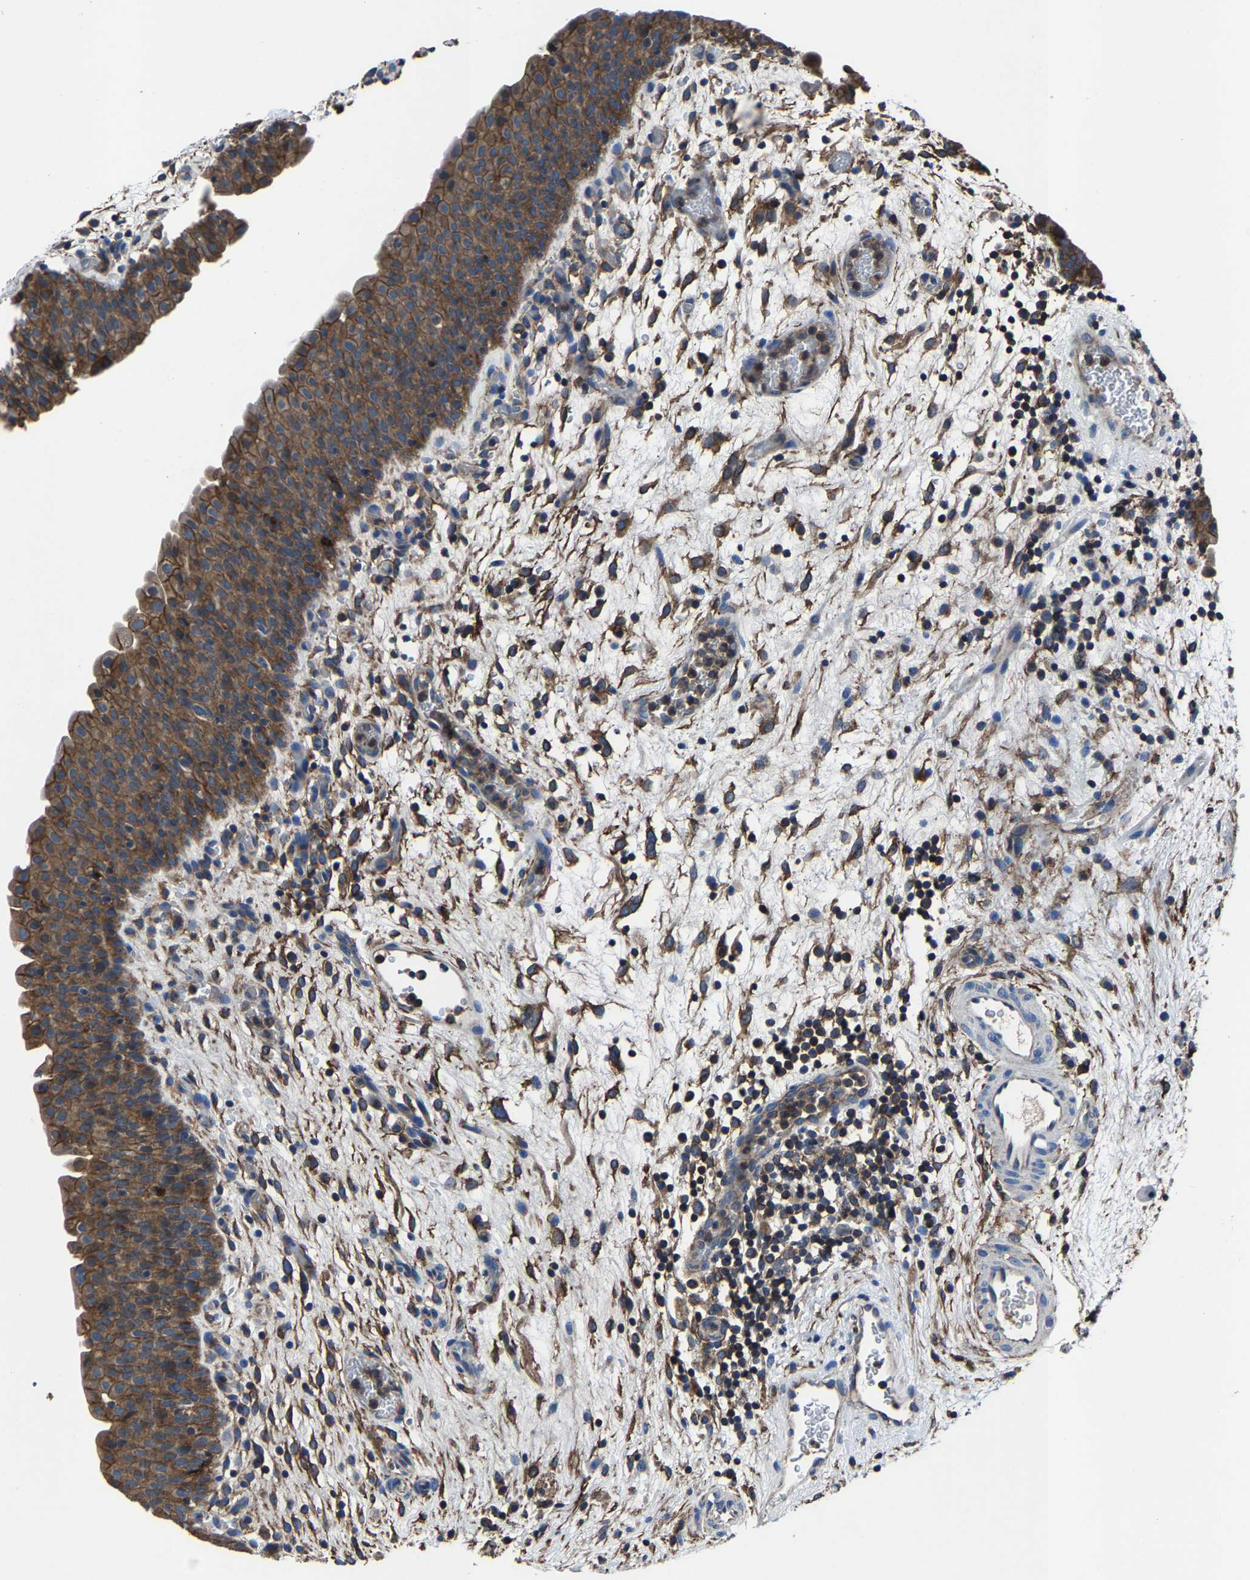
{"staining": {"intensity": "moderate", "quantity": ">75%", "location": "cytoplasmic/membranous"}, "tissue": "urinary bladder", "cell_type": "Urothelial cells", "image_type": "normal", "snomed": [{"axis": "morphology", "description": "Normal tissue, NOS"}, {"axis": "topography", "description": "Urinary bladder"}], "caption": "Immunohistochemical staining of benign human urinary bladder displays moderate cytoplasmic/membranous protein staining in approximately >75% of urothelial cells. (IHC, brightfield microscopy, high magnification).", "gene": "KIAA1958", "patient": {"sex": "male", "age": 37}}